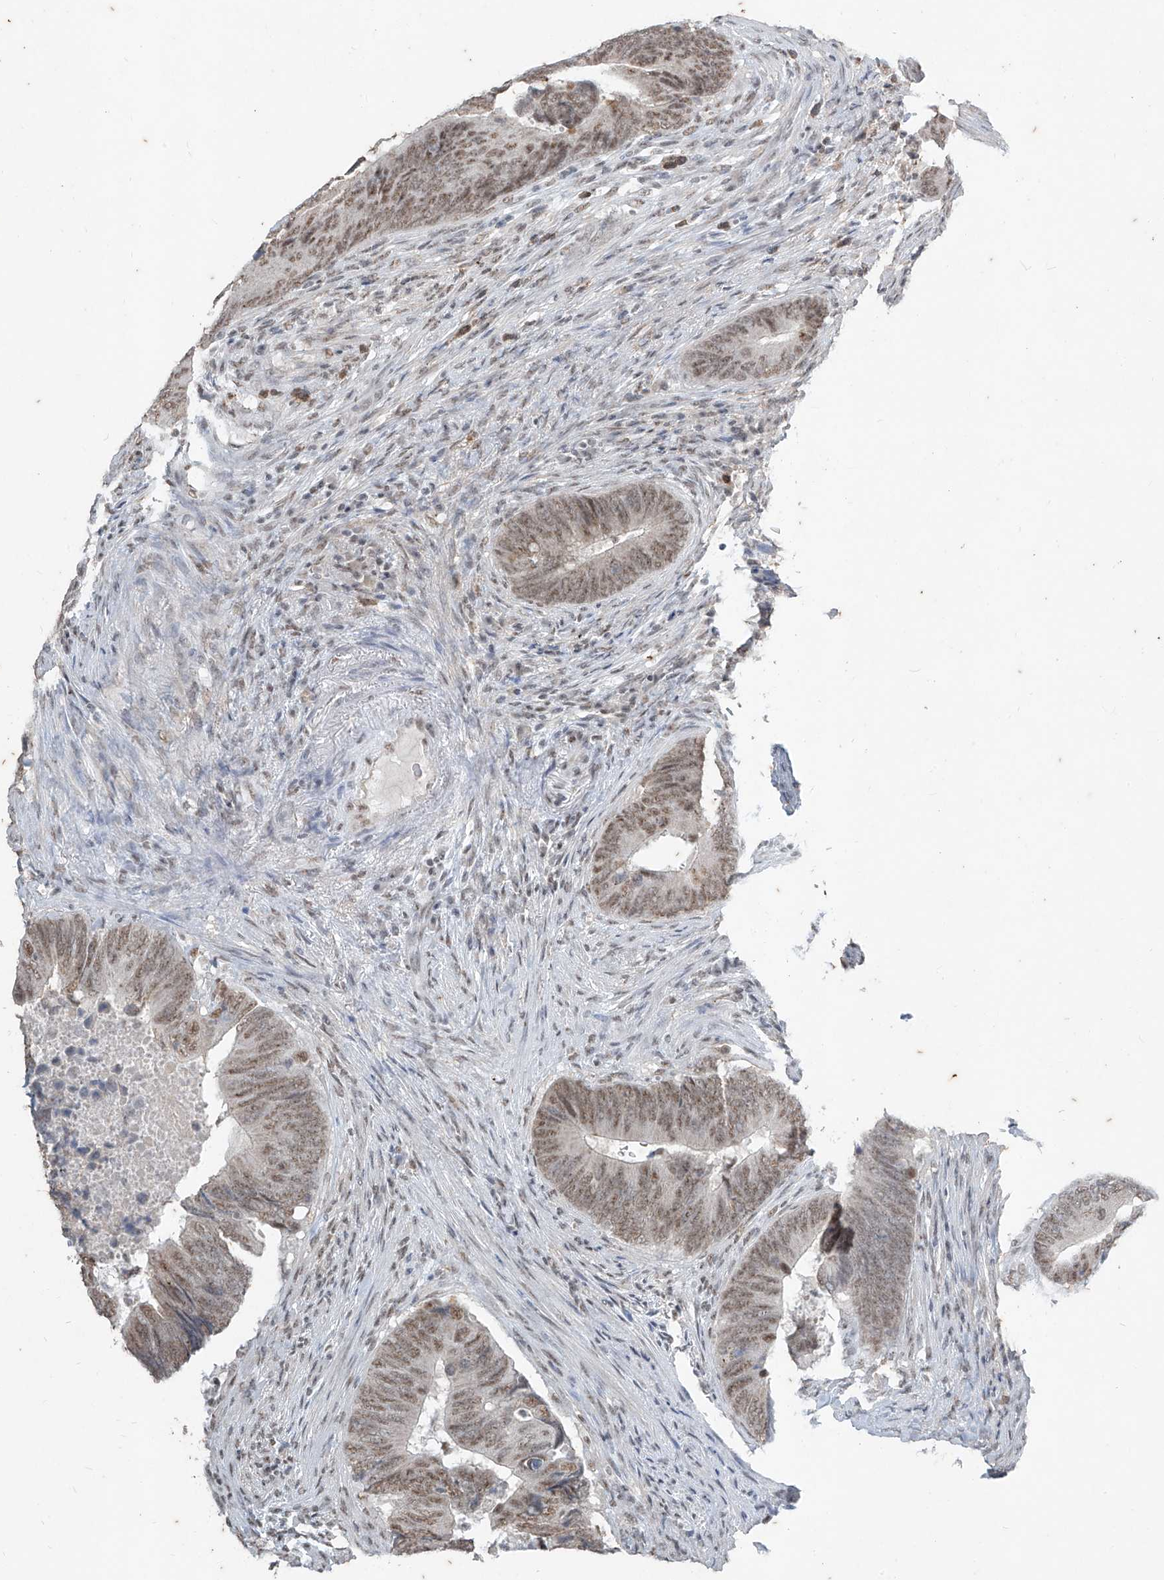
{"staining": {"intensity": "weak", "quantity": ">75%", "location": "nuclear"}, "tissue": "colorectal cancer", "cell_type": "Tumor cells", "image_type": "cancer", "snomed": [{"axis": "morphology", "description": "Normal tissue, NOS"}, {"axis": "morphology", "description": "Adenocarcinoma, NOS"}, {"axis": "topography", "description": "Colon"}], "caption": "Protein staining of colorectal cancer (adenocarcinoma) tissue exhibits weak nuclear positivity in approximately >75% of tumor cells.", "gene": "TFEC", "patient": {"sex": "male", "age": 56}}